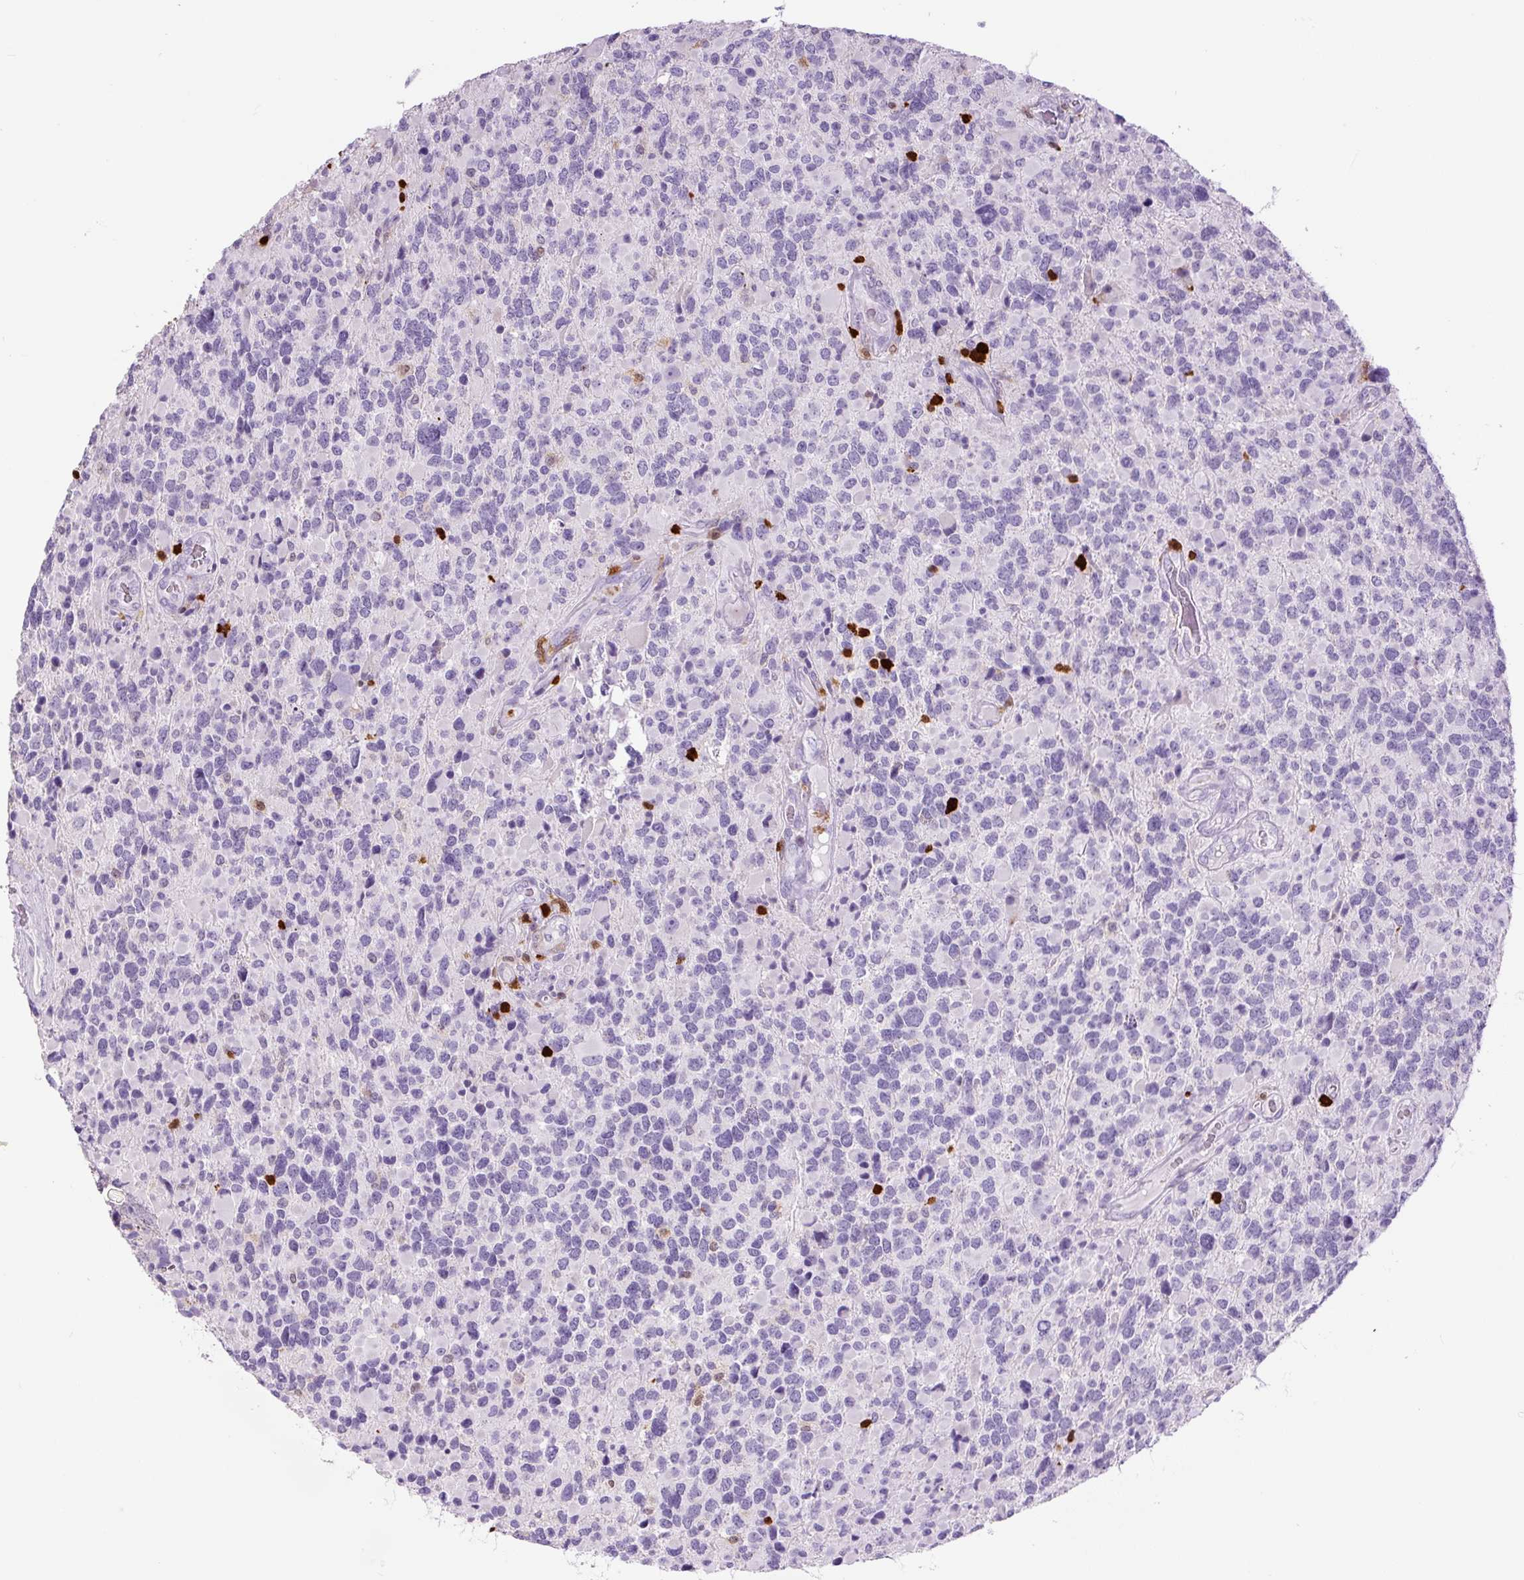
{"staining": {"intensity": "negative", "quantity": "none", "location": "none"}, "tissue": "glioma", "cell_type": "Tumor cells", "image_type": "cancer", "snomed": [{"axis": "morphology", "description": "Glioma, malignant, High grade"}, {"axis": "topography", "description": "Brain"}], "caption": "DAB immunohistochemical staining of glioma shows no significant positivity in tumor cells. (Immunohistochemistry, brightfield microscopy, high magnification).", "gene": "S100A4", "patient": {"sex": "female", "age": 40}}